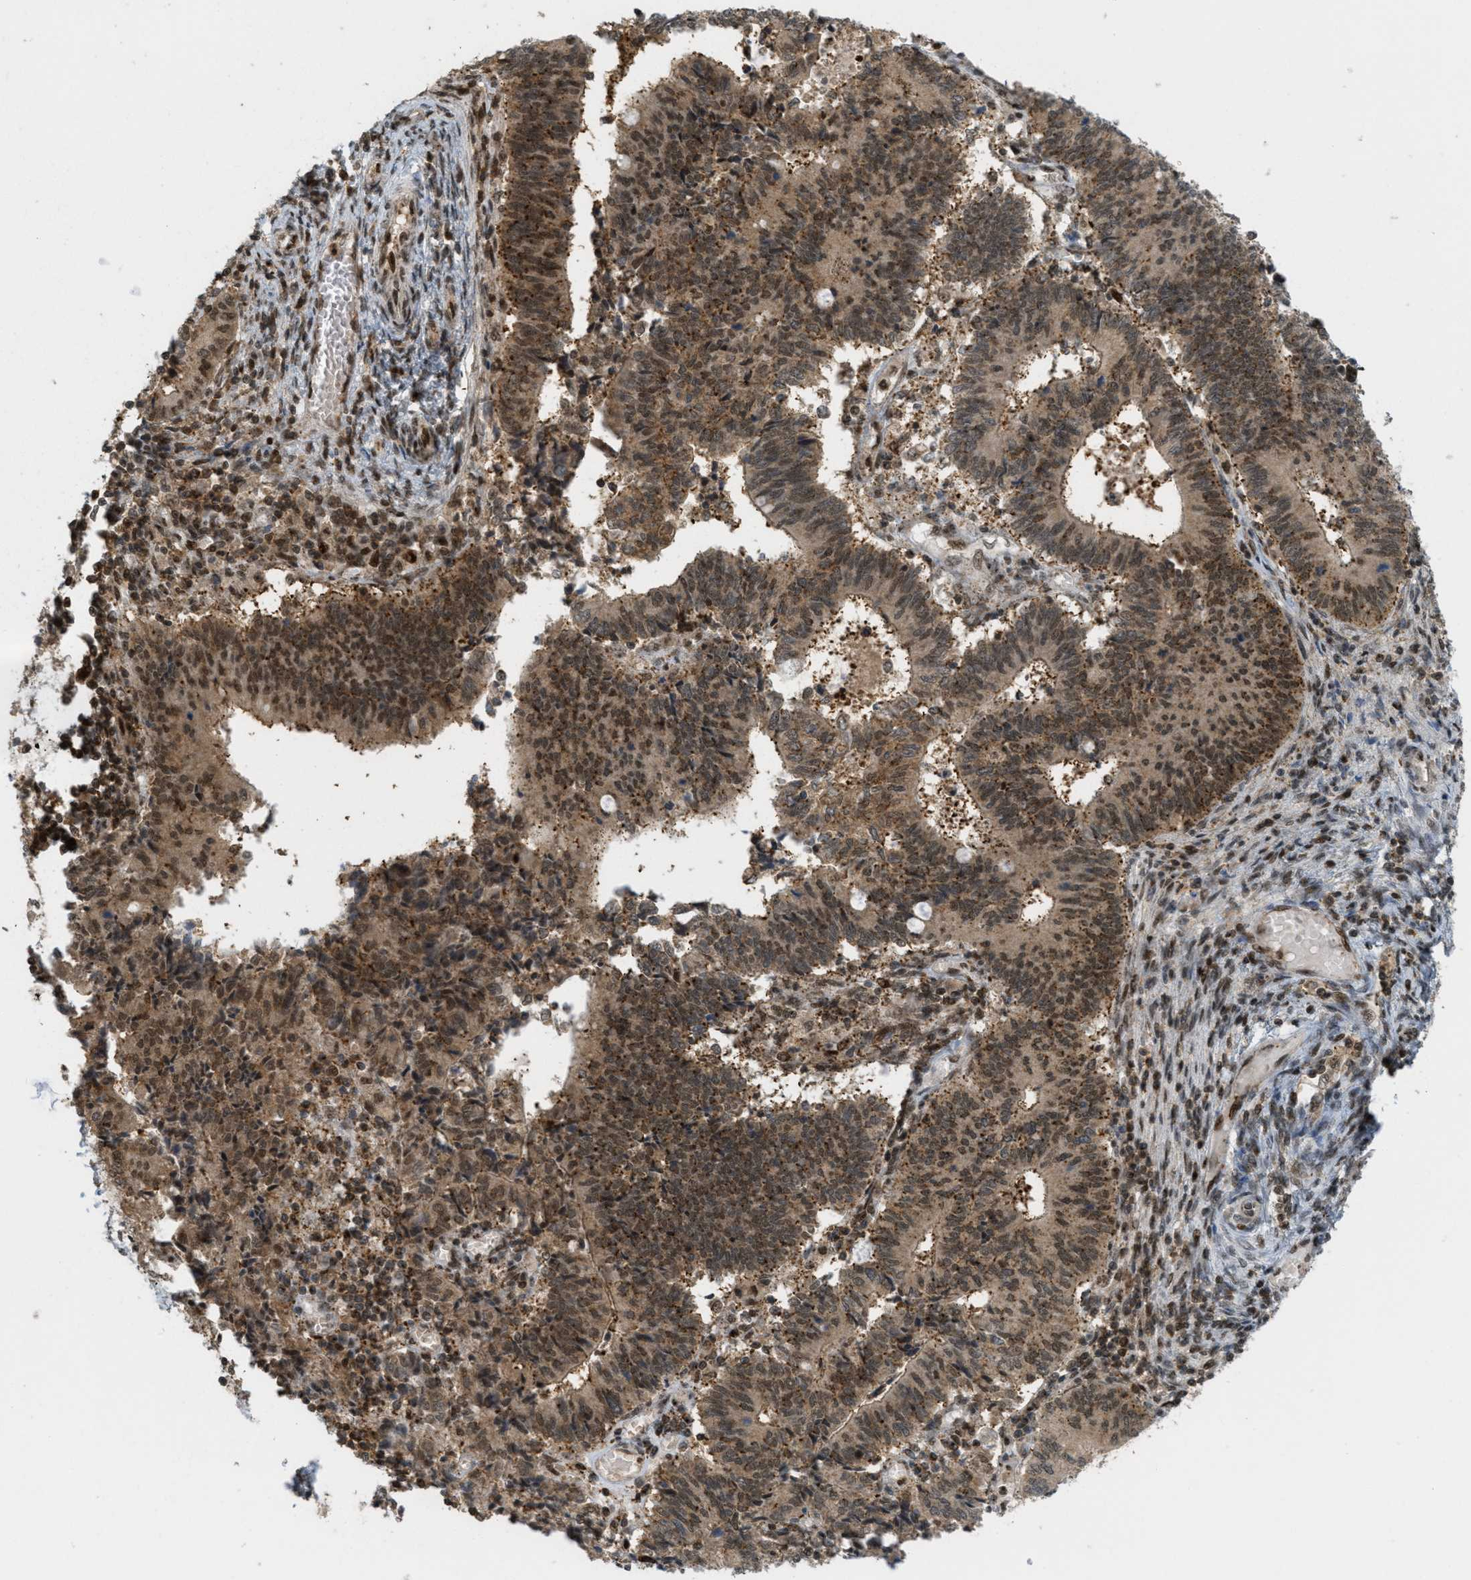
{"staining": {"intensity": "strong", "quantity": ">75%", "location": "cytoplasmic/membranous,nuclear"}, "tissue": "cervical cancer", "cell_type": "Tumor cells", "image_type": "cancer", "snomed": [{"axis": "morphology", "description": "Adenocarcinoma, NOS"}, {"axis": "topography", "description": "Cervix"}], "caption": "IHC histopathology image of cervical adenocarcinoma stained for a protein (brown), which shows high levels of strong cytoplasmic/membranous and nuclear positivity in about >75% of tumor cells.", "gene": "TLK1", "patient": {"sex": "female", "age": 44}}